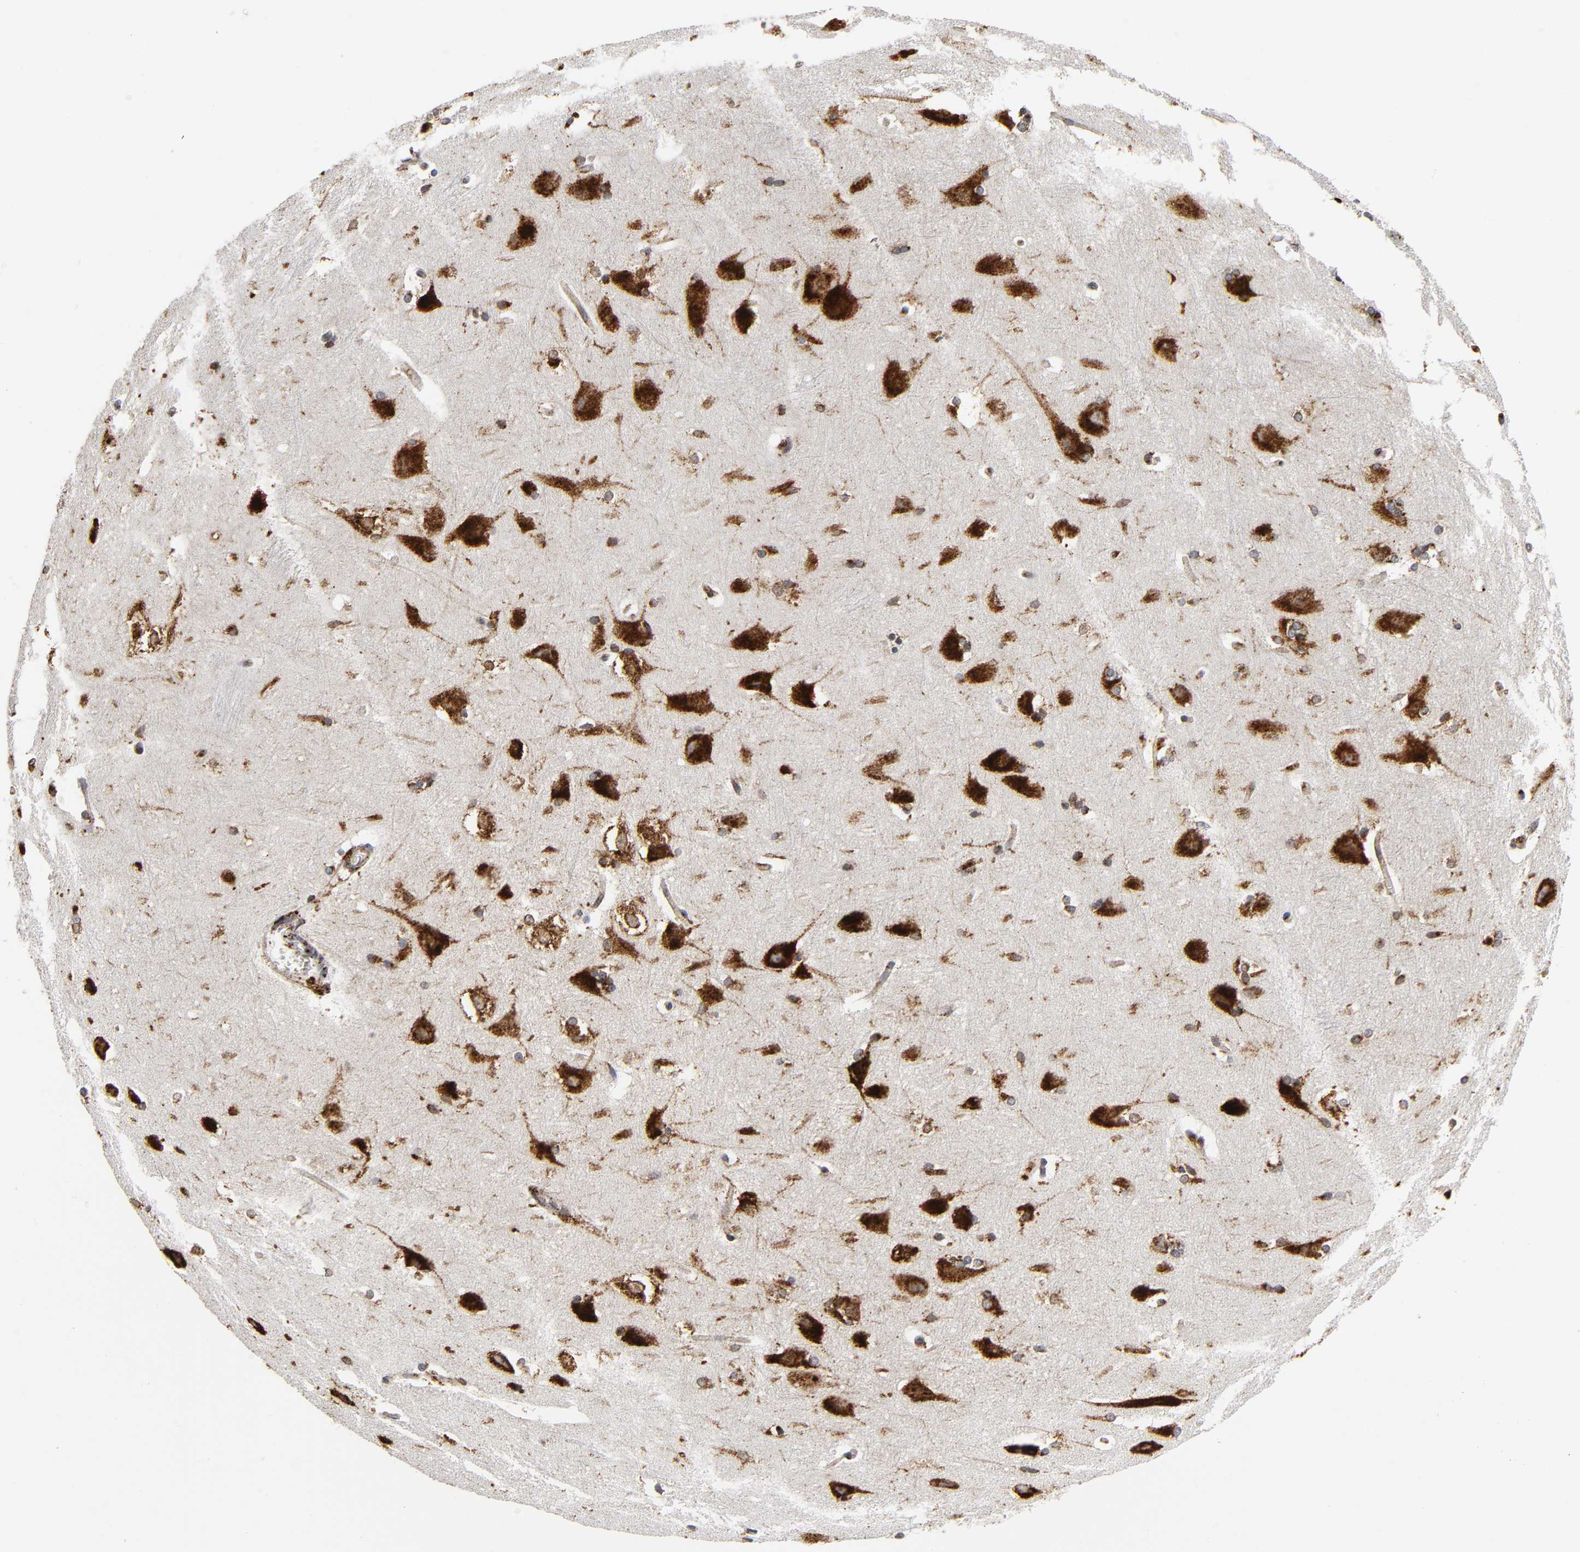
{"staining": {"intensity": "strong", "quantity": ">75%", "location": "cytoplasmic/membranous"}, "tissue": "hippocampus", "cell_type": "Glial cells", "image_type": "normal", "snomed": [{"axis": "morphology", "description": "Normal tissue, NOS"}, {"axis": "topography", "description": "Hippocampus"}], "caption": "DAB immunohistochemical staining of benign human hippocampus exhibits strong cytoplasmic/membranous protein positivity in approximately >75% of glial cells.", "gene": "PSAP", "patient": {"sex": "female", "age": 19}}